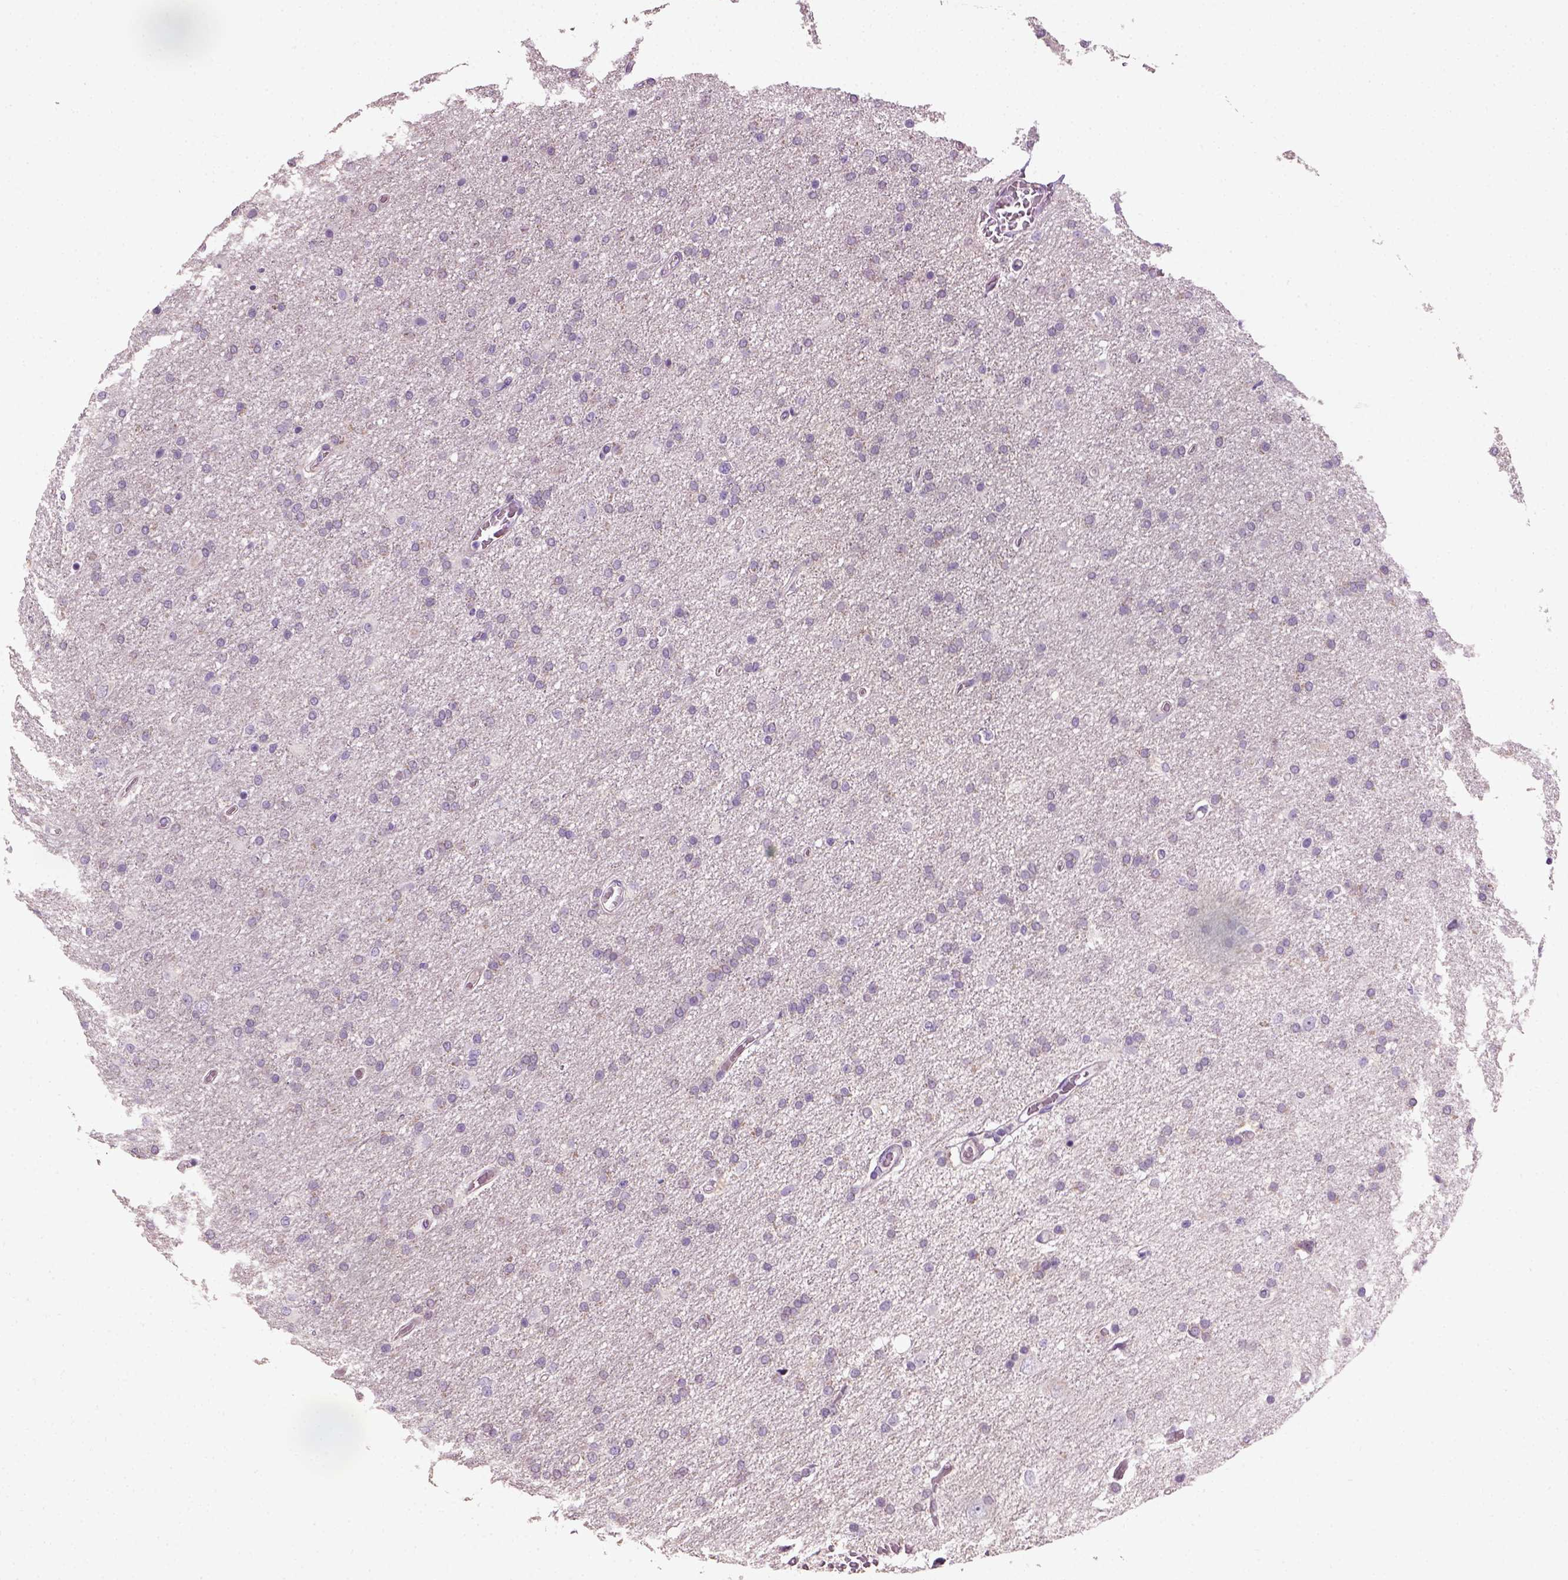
{"staining": {"intensity": "negative", "quantity": "none", "location": "none"}, "tissue": "glioma", "cell_type": "Tumor cells", "image_type": "cancer", "snomed": [{"axis": "morphology", "description": "Glioma, malignant, High grade"}, {"axis": "topography", "description": "Cerebral cortex"}], "caption": "The immunohistochemistry (IHC) micrograph has no significant expression in tumor cells of malignant glioma (high-grade) tissue.", "gene": "ELOVL3", "patient": {"sex": "male", "age": 70}}